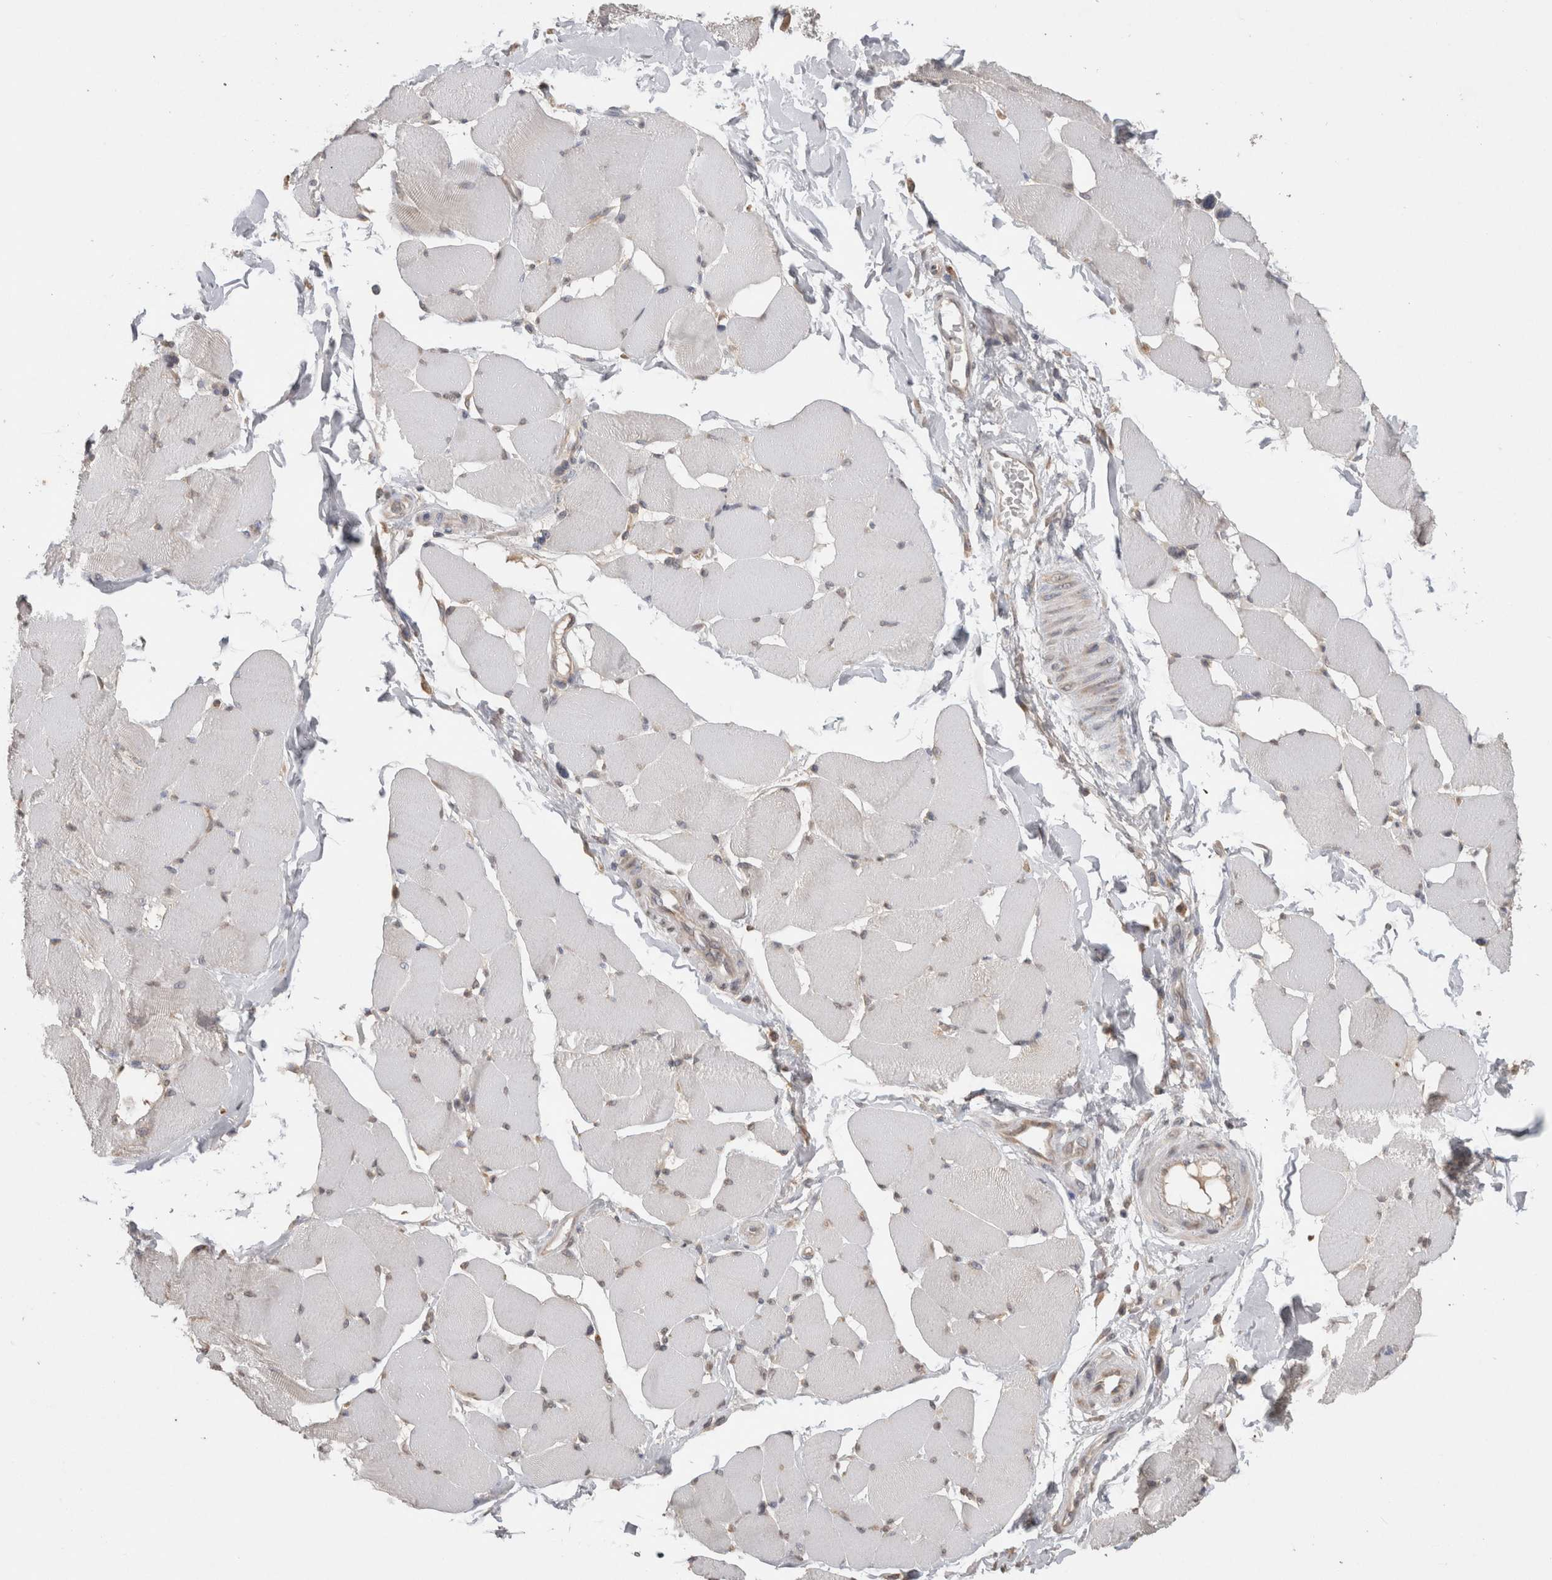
{"staining": {"intensity": "weak", "quantity": "<25%", "location": "nuclear"}, "tissue": "skeletal muscle", "cell_type": "Myocytes", "image_type": "normal", "snomed": [{"axis": "morphology", "description": "Normal tissue, NOS"}, {"axis": "topography", "description": "Skin"}, {"axis": "topography", "description": "Skeletal muscle"}], "caption": "DAB (3,3'-diaminobenzidine) immunohistochemical staining of unremarkable skeletal muscle reveals no significant staining in myocytes. The staining was performed using DAB (3,3'-diaminobenzidine) to visualize the protein expression in brown, while the nuclei were stained in blue with hematoxylin (Magnification: 20x).", "gene": "NOMO1", "patient": {"sex": "male", "age": 83}}